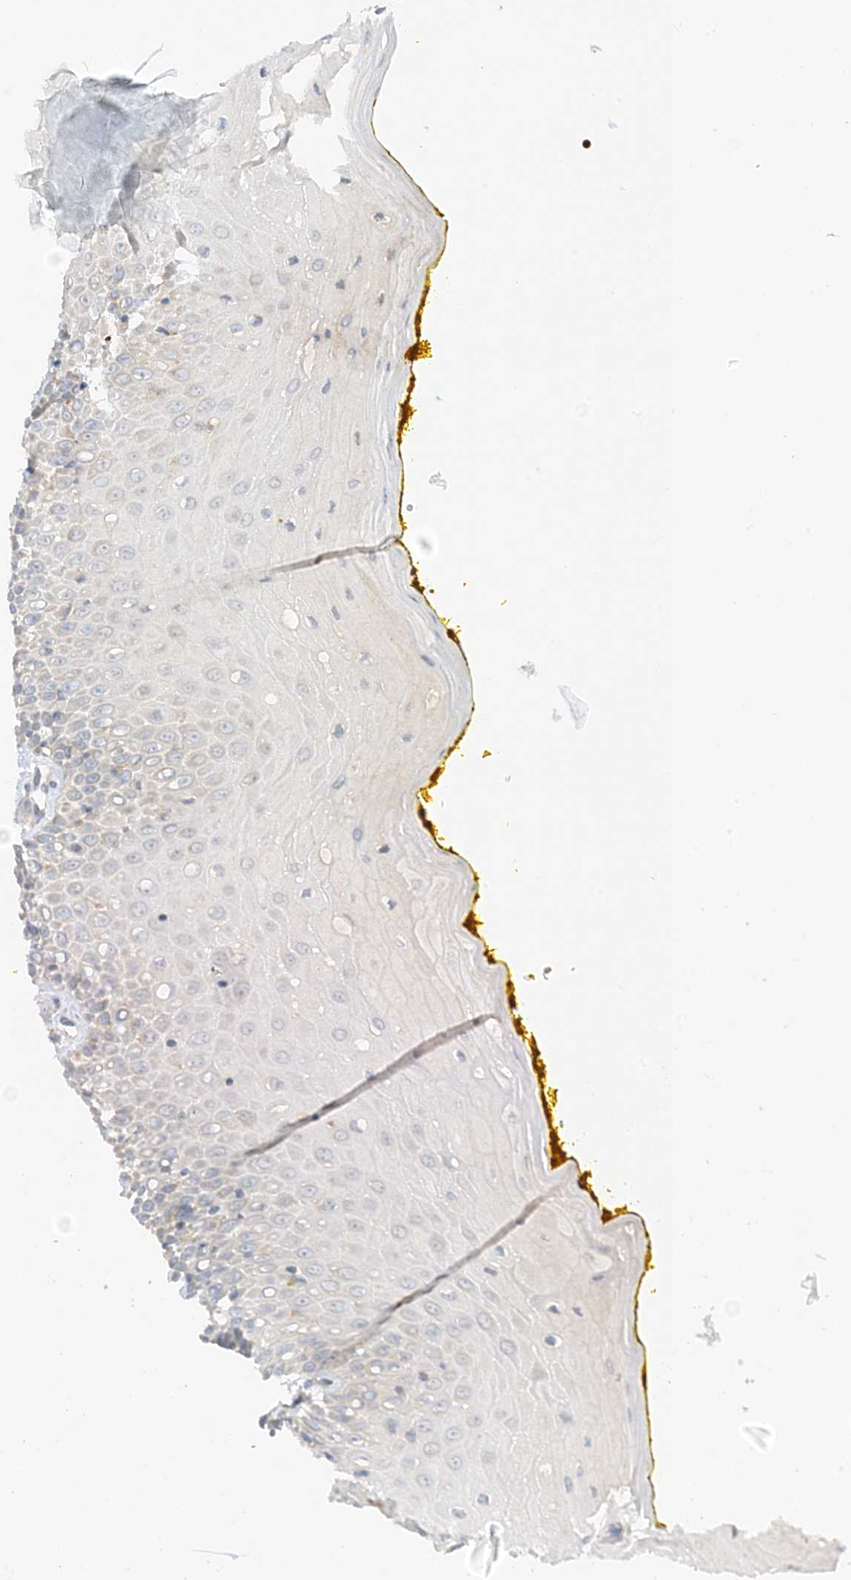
{"staining": {"intensity": "weak", "quantity": "<25%", "location": "cytoplasmic/membranous"}, "tissue": "oral mucosa", "cell_type": "Squamous epithelial cells", "image_type": "normal", "snomed": [{"axis": "morphology", "description": "Normal tissue, NOS"}, {"axis": "morphology", "description": "Squamous cell carcinoma, NOS"}, {"axis": "topography", "description": "Oral tissue"}, {"axis": "topography", "description": "Head-Neck"}], "caption": "Immunohistochemistry (IHC) of normal human oral mucosa exhibits no staining in squamous epithelial cells.", "gene": "NPPC", "patient": {"sex": "female", "age": 70}}